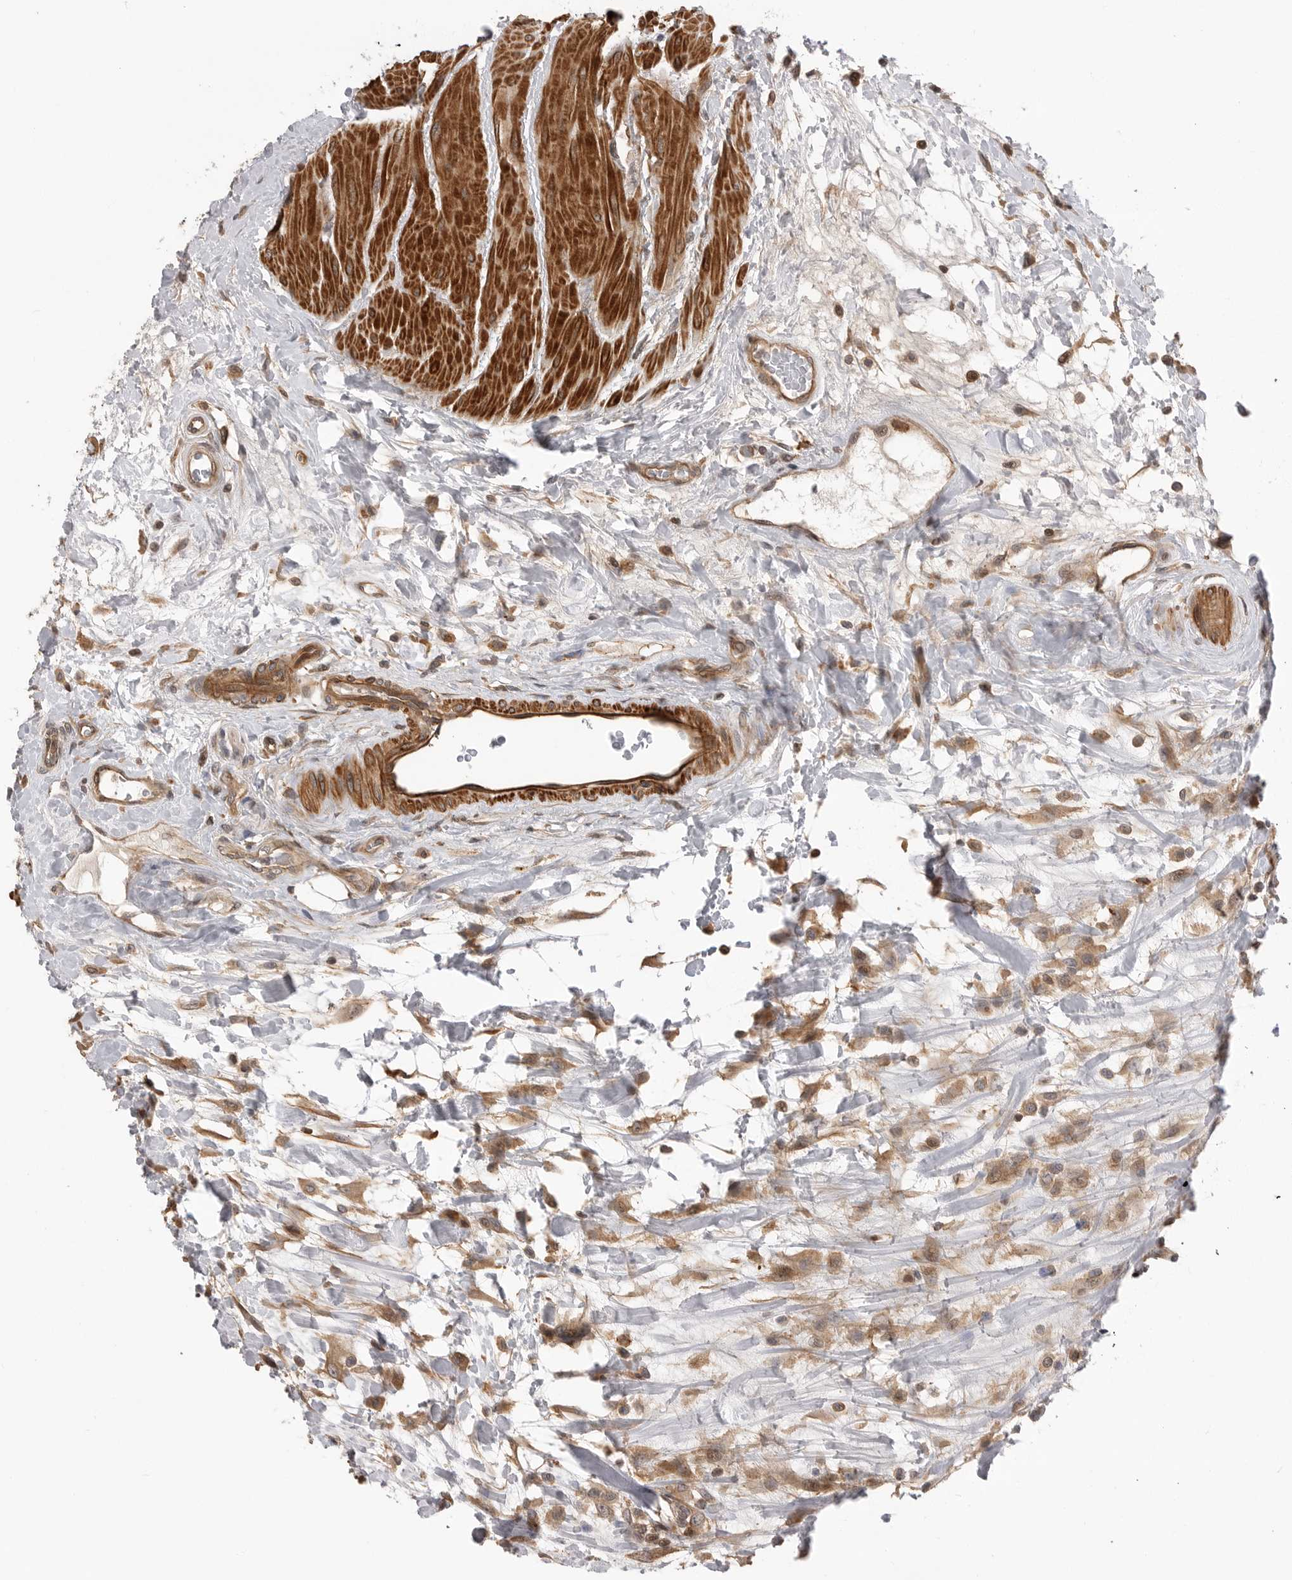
{"staining": {"intensity": "weak", "quantity": ">75%", "location": "cytoplasmic/membranous"}, "tissue": "urothelial cancer", "cell_type": "Tumor cells", "image_type": "cancer", "snomed": [{"axis": "morphology", "description": "Urothelial carcinoma, High grade"}, {"axis": "topography", "description": "Urinary bladder"}], "caption": "Urothelial carcinoma (high-grade) stained for a protein exhibits weak cytoplasmic/membranous positivity in tumor cells. The staining was performed using DAB to visualize the protein expression in brown, while the nuclei were stained in blue with hematoxylin (Magnification: 20x).", "gene": "TRIM56", "patient": {"sex": "male", "age": 50}}